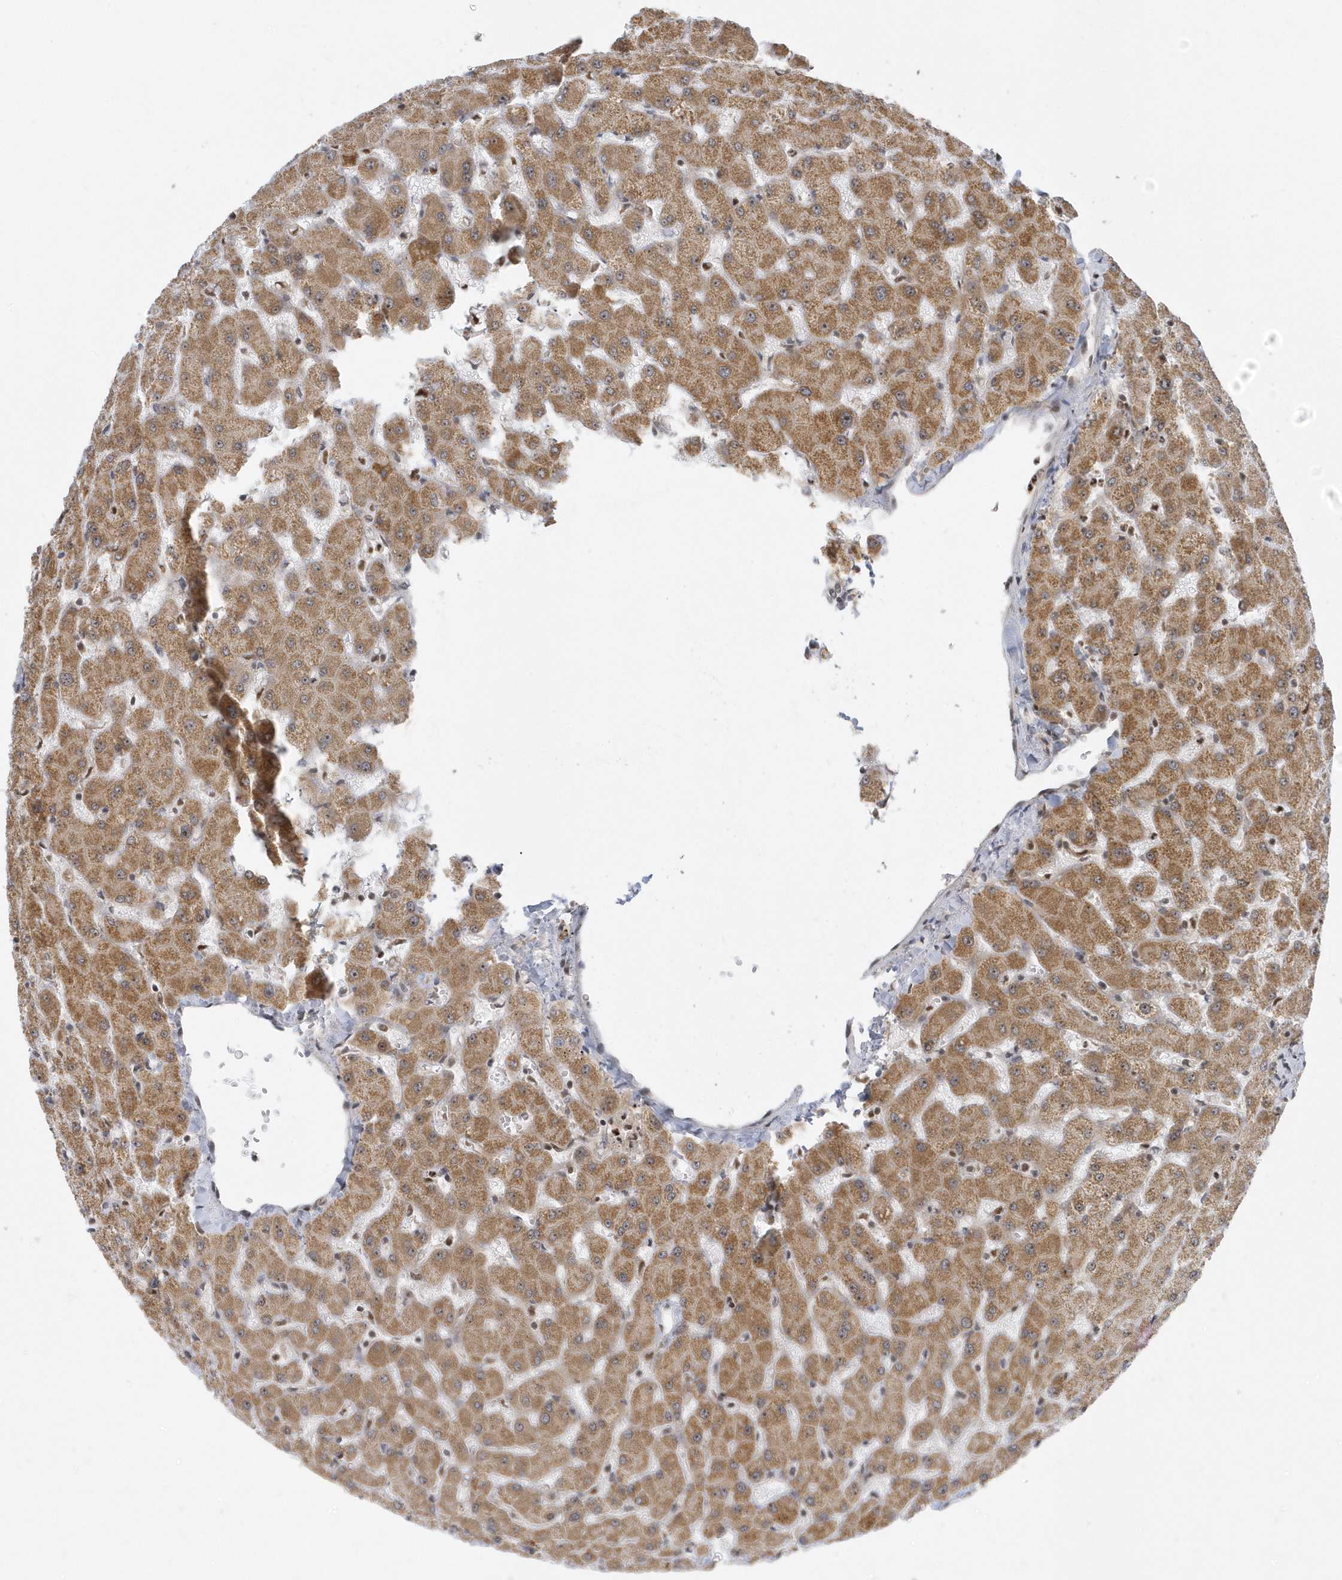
{"staining": {"intensity": "negative", "quantity": "none", "location": "none"}, "tissue": "liver", "cell_type": "Cholangiocytes", "image_type": "normal", "snomed": [{"axis": "morphology", "description": "Normal tissue, NOS"}, {"axis": "topography", "description": "Liver"}], "caption": "There is no significant staining in cholangiocytes of liver. The staining is performed using DAB (3,3'-diaminobenzidine) brown chromogen with nuclei counter-stained in using hematoxylin.", "gene": "ZNF740", "patient": {"sex": "female", "age": 63}}